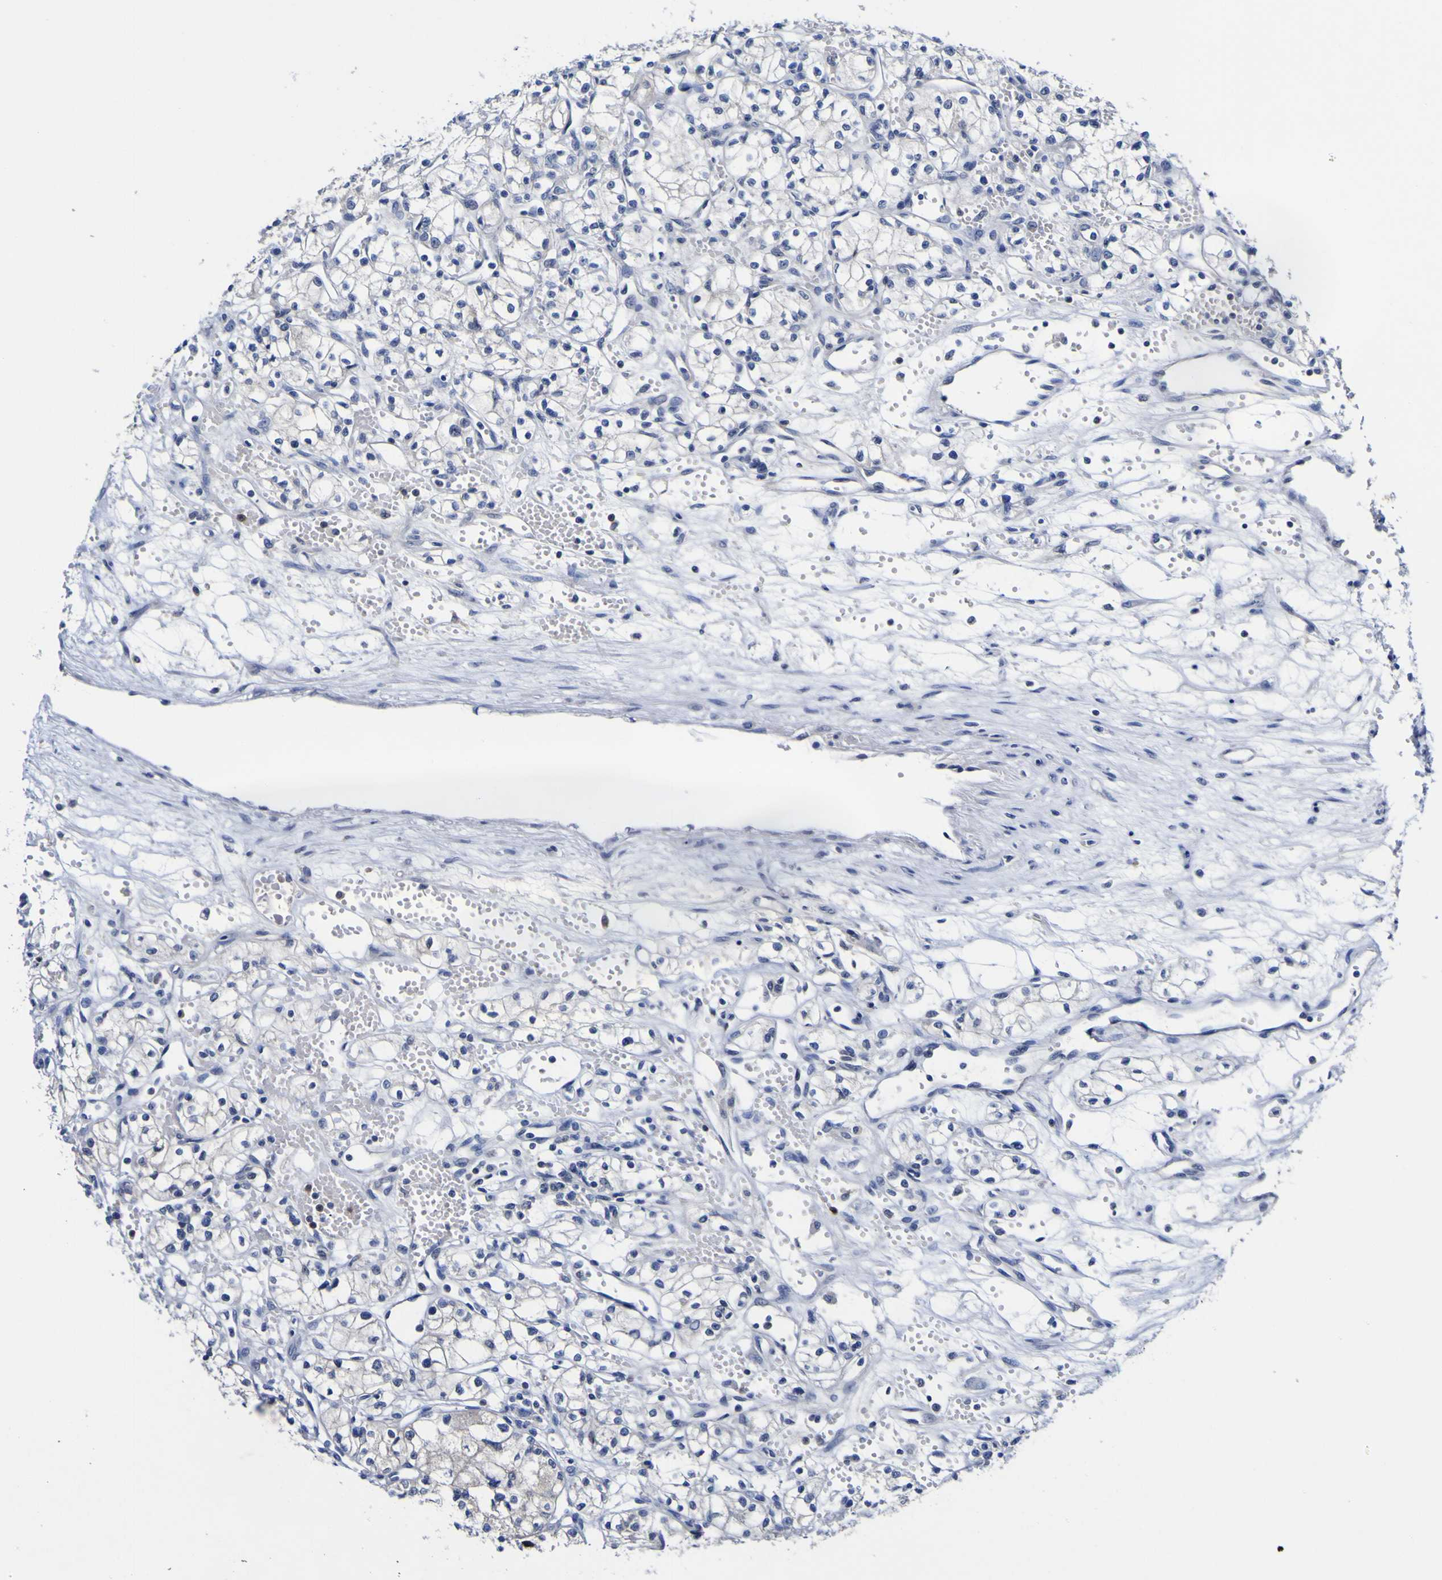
{"staining": {"intensity": "negative", "quantity": "none", "location": "none"}, "tissue": "renal cancer", "cell_type": "Tumor cells", "image_type": "cancer", "snomed": [{"axis": "morphology", "description": "Normal tissue, NOS"}, {"axis": "morphology", "description": "Adenocarcinoma, NOS"}, {"axis": "topography", "description": "Kidney"}], "caption": "DAB (3,3'-diaminobenzidine) immunohistochemical staining of human renal adenocarcinoma demonstrates no significant positivity in tumor cells.", "gene": "CASP6", "patient": {"sex": "male", "age": 59}}